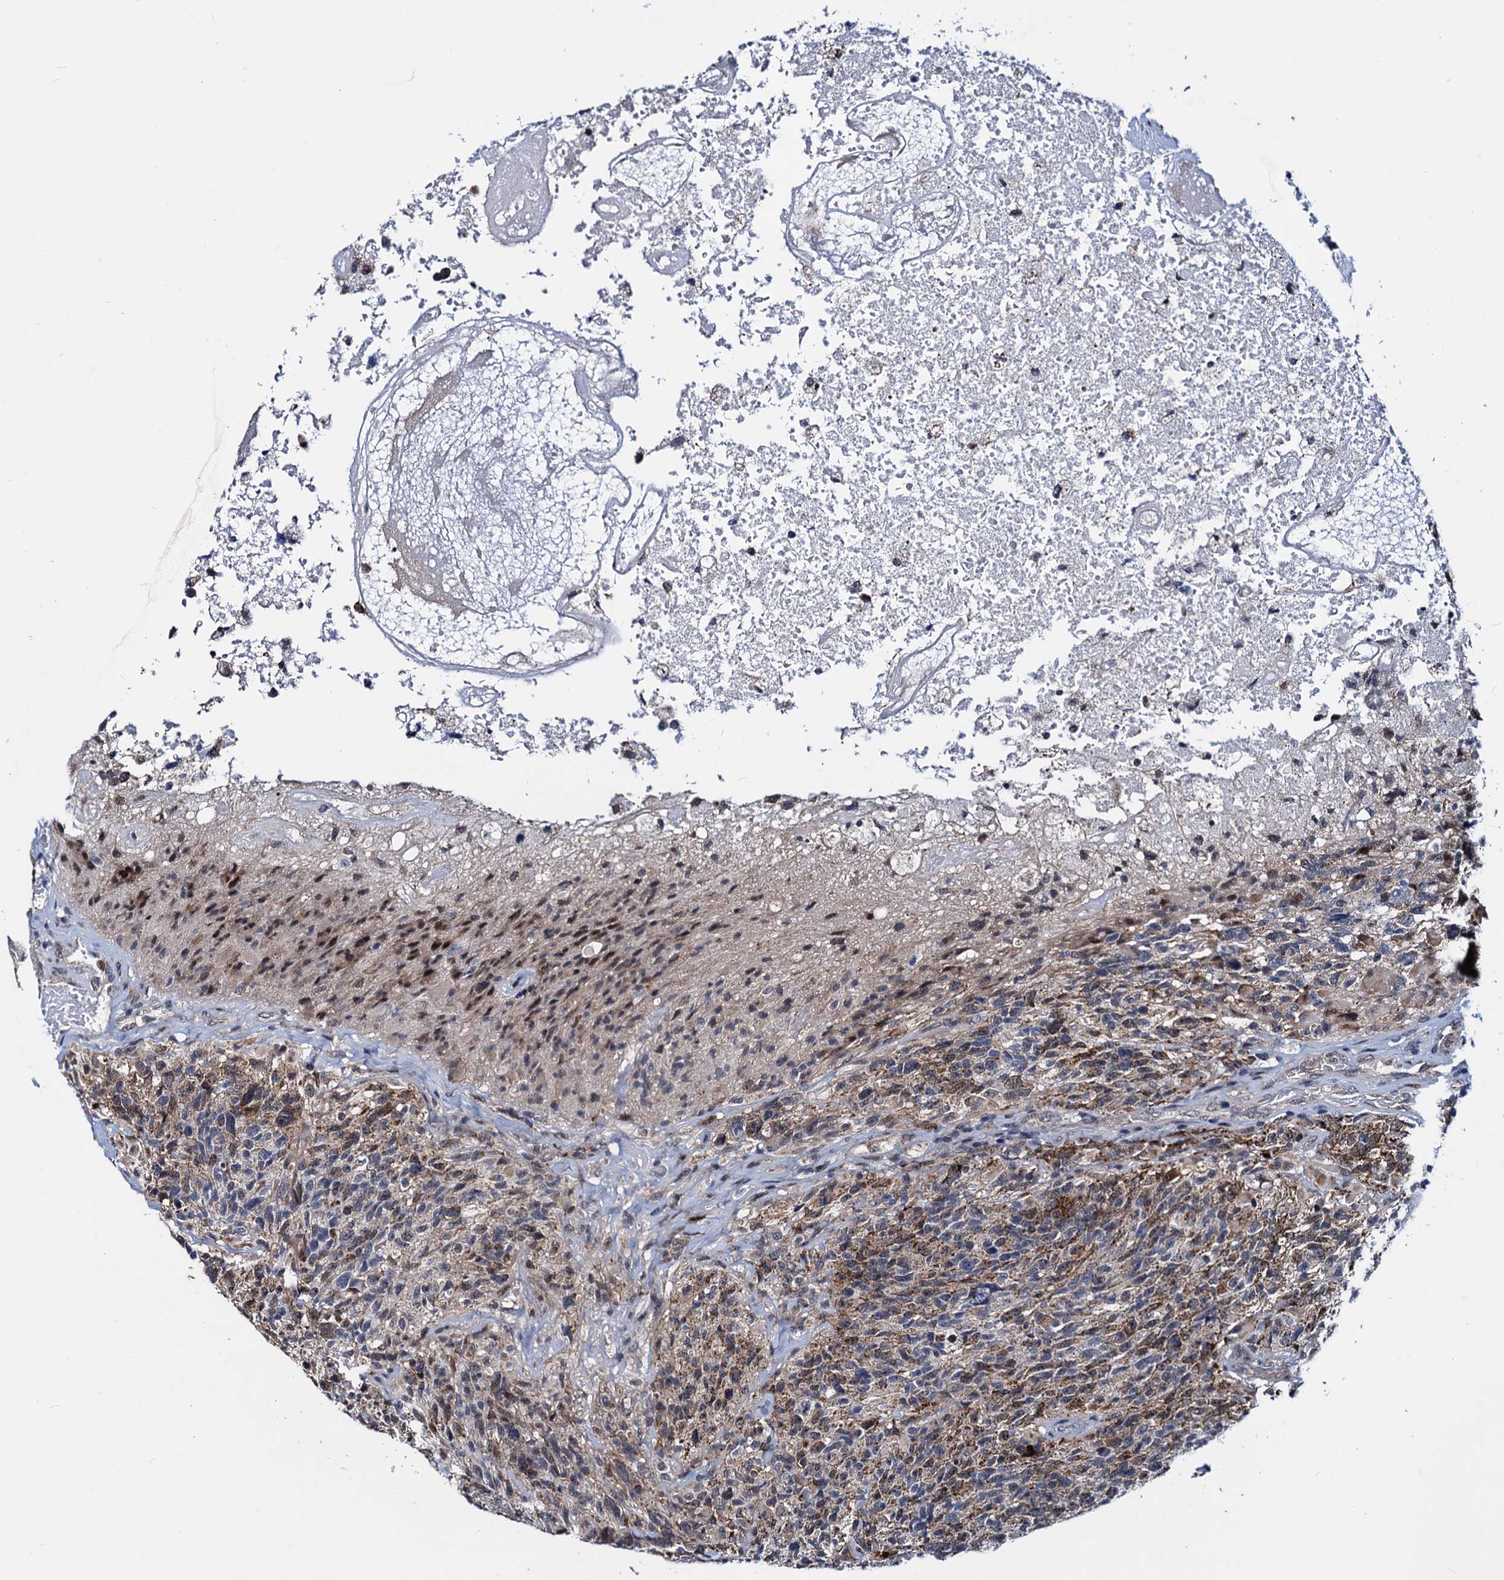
{"staining": {"intensity": "moderate", "quantity": "<25%", "location": "cytoplasmic/membranous"}, "tissue": "glioma", "cell_type": "Tumor cells", "image_type": "cancer", "snomed": [{"axis": "morphology", "description": "Glioma, malignant, High grade"}, {"axis": "topography", "description": "Brain"}], "caption": "Immunohistochemistry of human malignant high-grade glioma reveals low levels of moderate cytoplasmic/membranous staining in about <25% of tumor cells.", "gene": "COA4", "patient": {"sex": "male", "age": 76}}